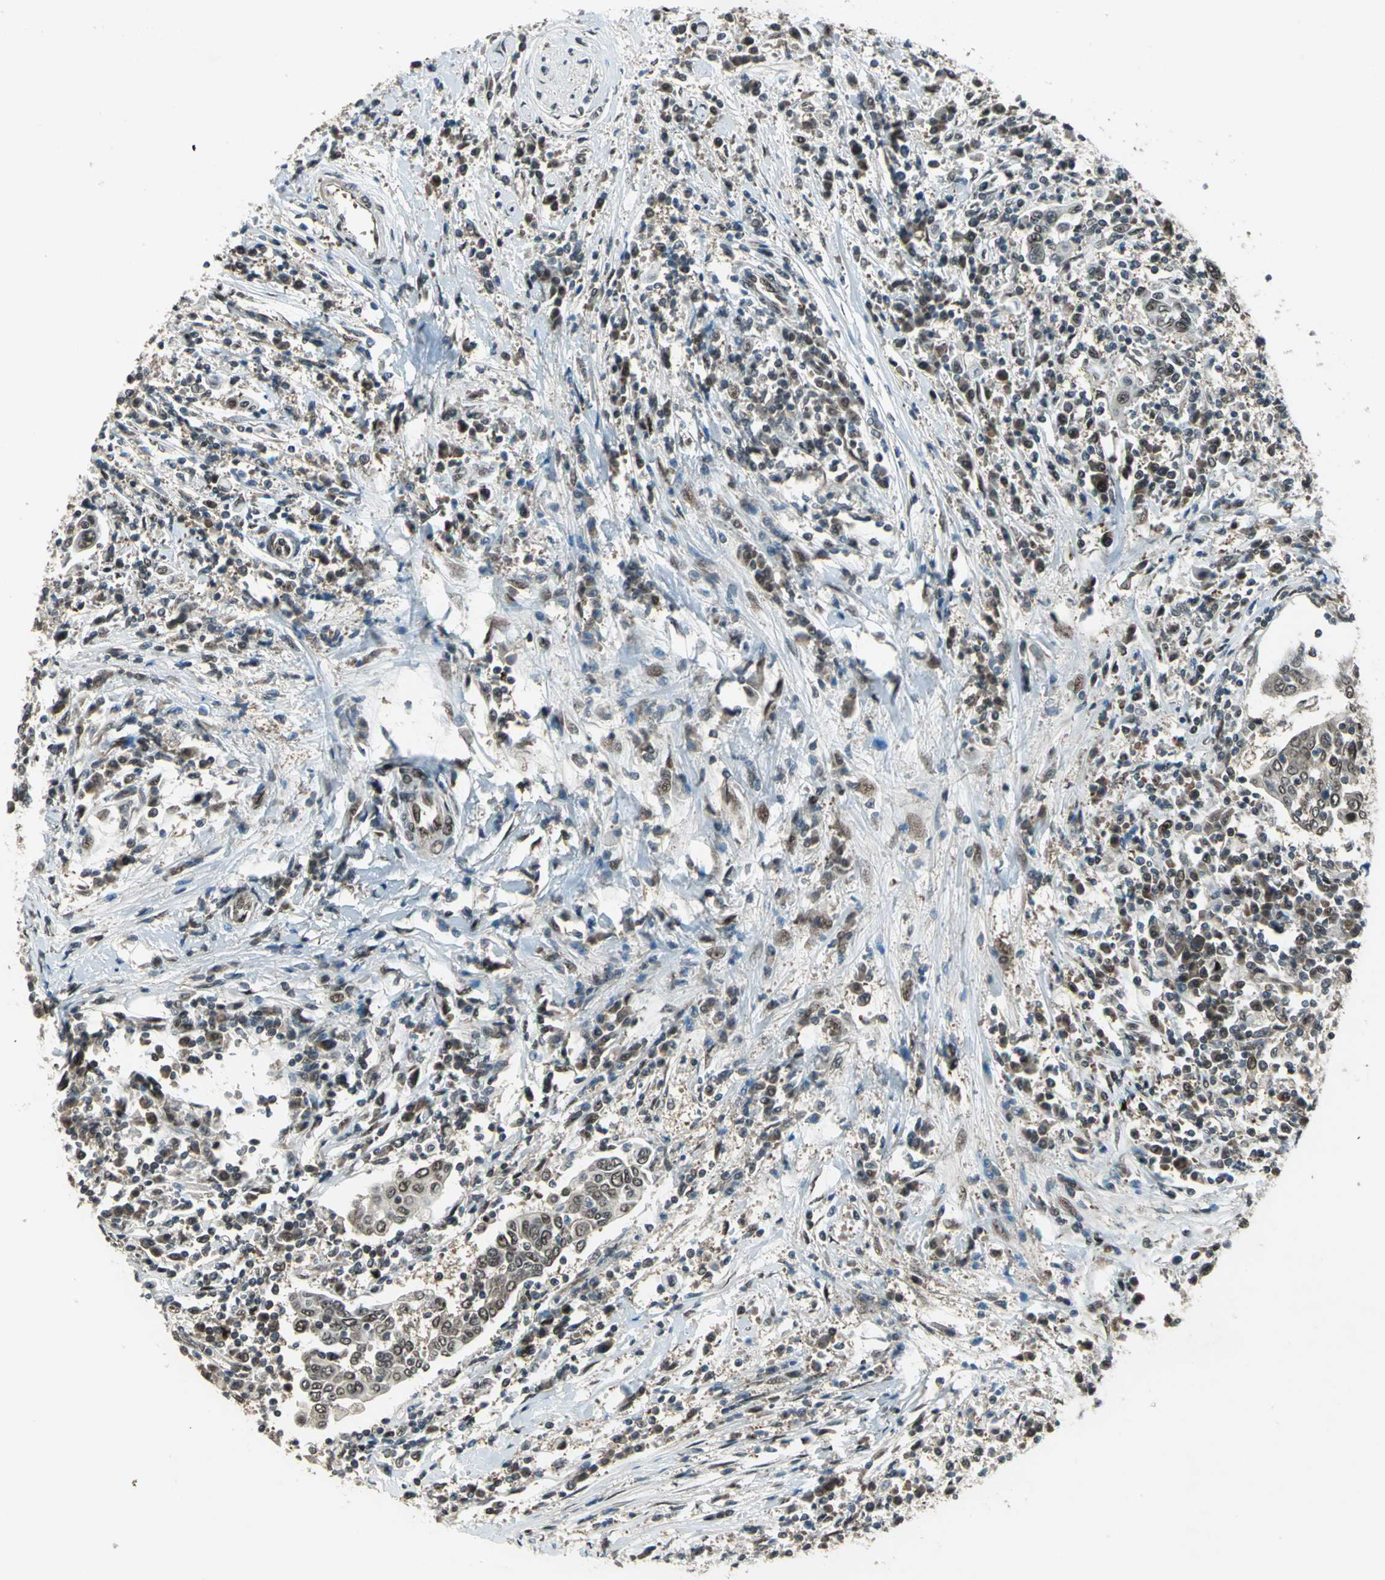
{"staining": {"intensity": "weak", "quantity": ">75%", "location": "cytoplasmic/membranous,nuclear"}, "tissue": "cervical cancer", "cell_type": "Tumor cells", "image_type": "cancer", "snomed": [{"axis": "morphology", "description": "Squamous cell carcinoma, NOS"}, {"axis": "topography", "description": "Cervix"}], "caption": "Protein expression analysis of human cervical cancer reveals weak cytoplasmic/membranous and nuclear positivity in about >75% of tumor cells.", "gene": "COPS5", "patient": {"sex": "female", "age": 40}}